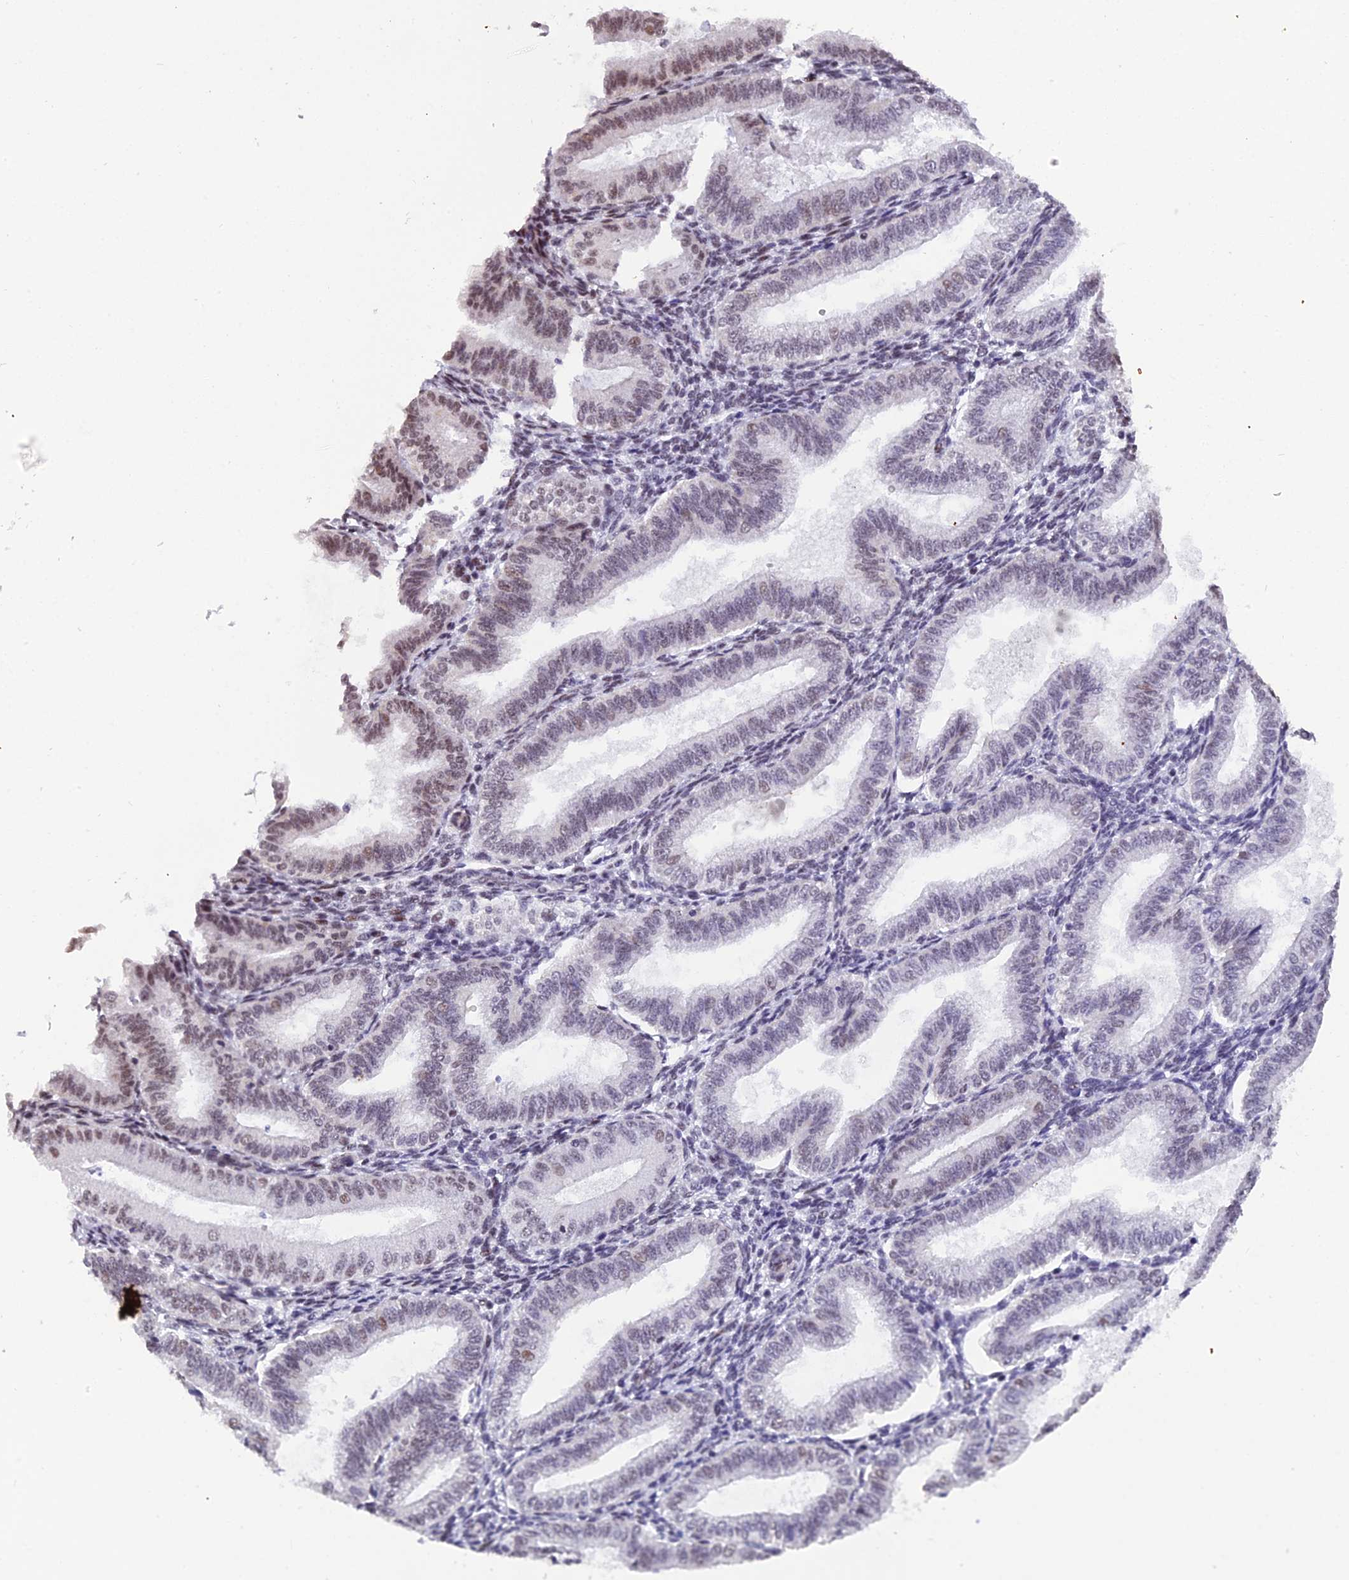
{"staining": {"intensity": "negative", "quantity": "none", "location": "none"}, "tissue": "endometrium", "cell_type": "Cells in endometrial stroma", "image_type": "normal", "snomed": [{"axis": "morphology", "description": "Normal tissue, NOS"}, {"axis": "topography", "description": "Endometrium"}], "caption": "There is no significant positivity in cells in endometrial stroma of endometrium. Nuclei are stained in blue.", "gene": "XKR9", "patient": {"sex": "female", "age": 39}}